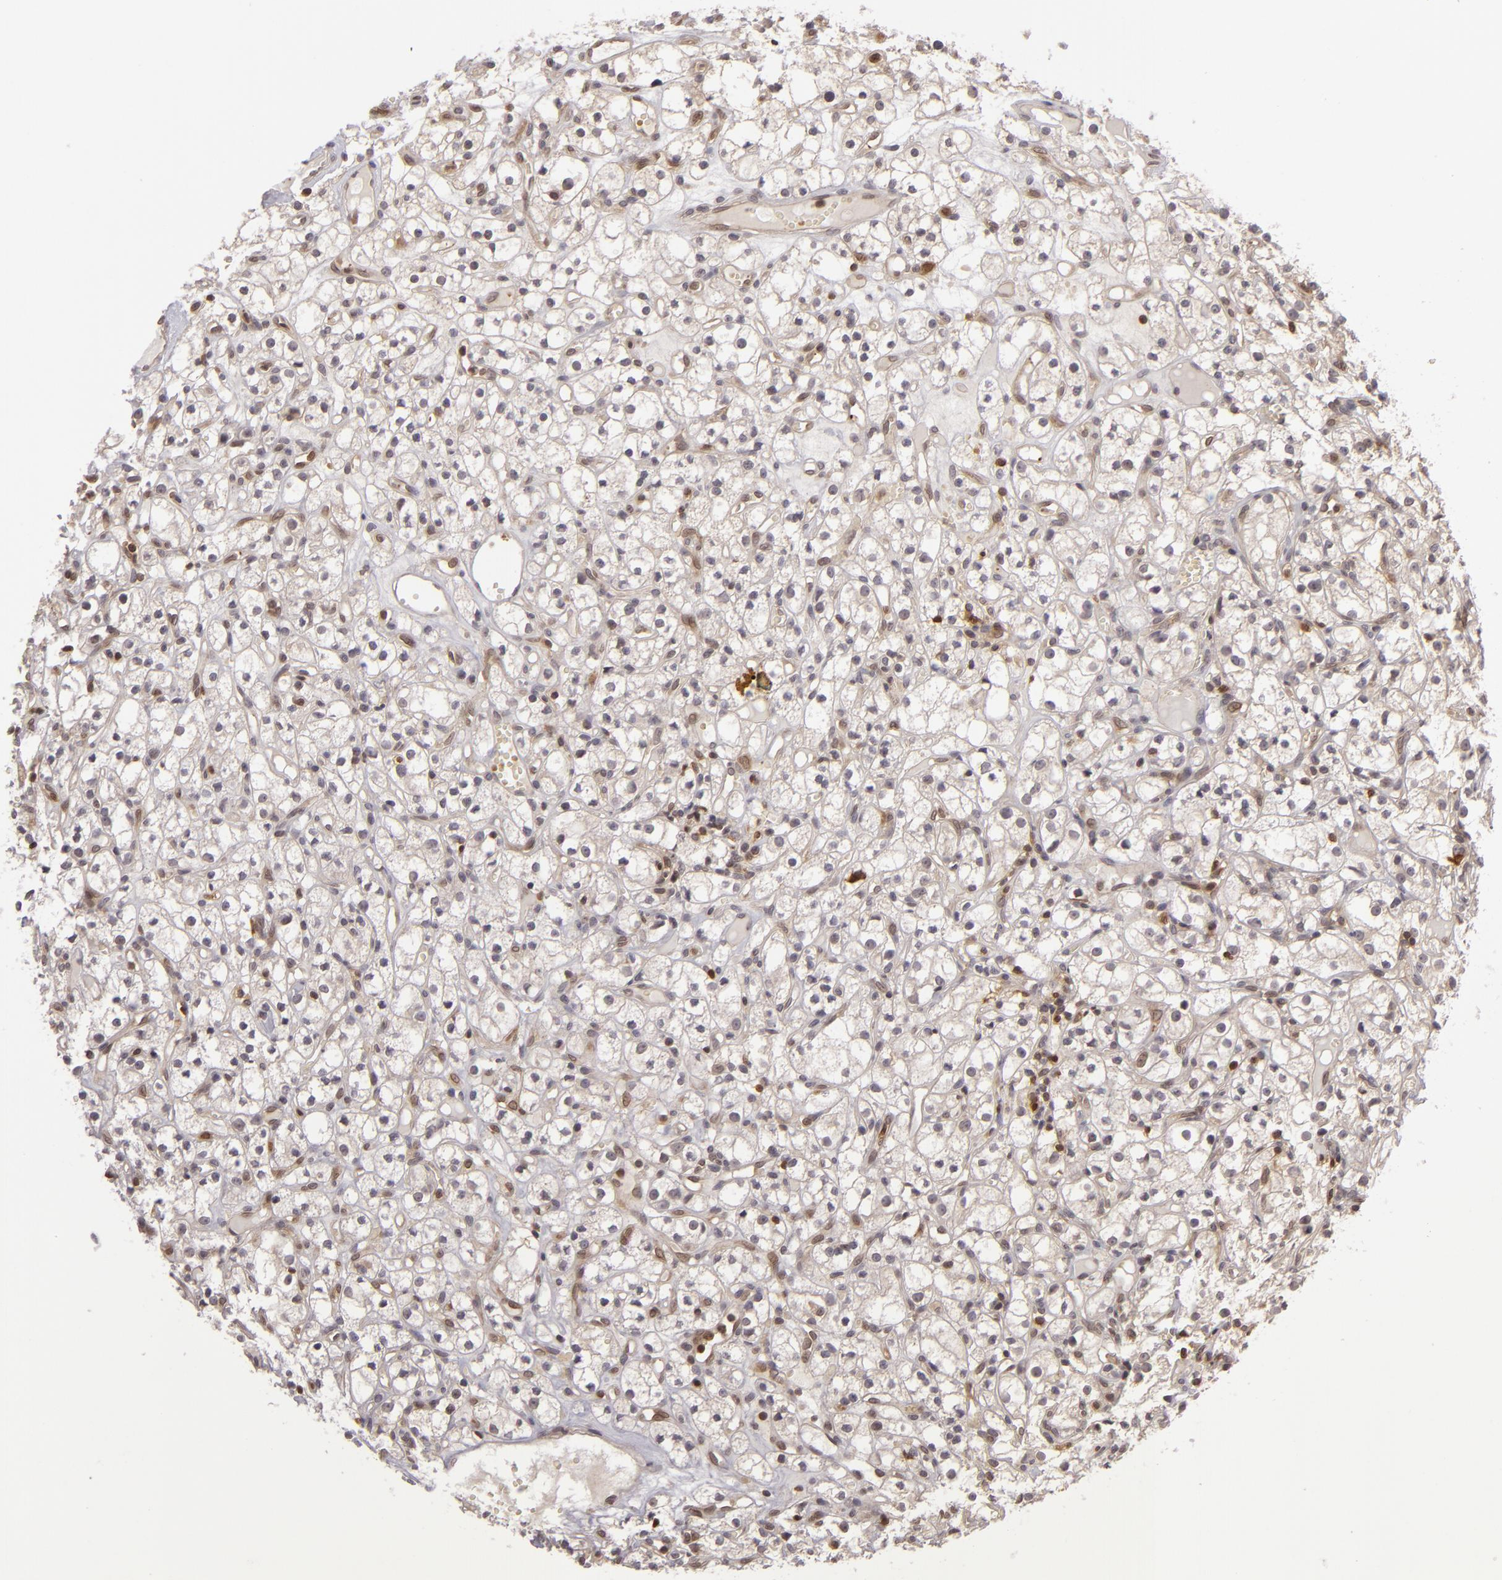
{"staining": {"intensity": "weak", "quantity": "25%-75%", "location": "cytoplasmic/membranous"}, "tissue": "renal cancer", "cell_type": "Tumor cells", "image_type": "cancer", "snomed": [{"axis": "morphology", "description": "Adenocarcinoma, NOS"}, {"axis": "topography", "description": "Kidney"}], "caption": "Brown immunohistochemical staining in human renal cancer (adenocarcinoma) demonstrates weak cytoplasmic/membranous positivity in approximately 25%-75% of tumor cells.", "gene": "ZBTB33", "patient": {"sex": "male", "age": 61}}